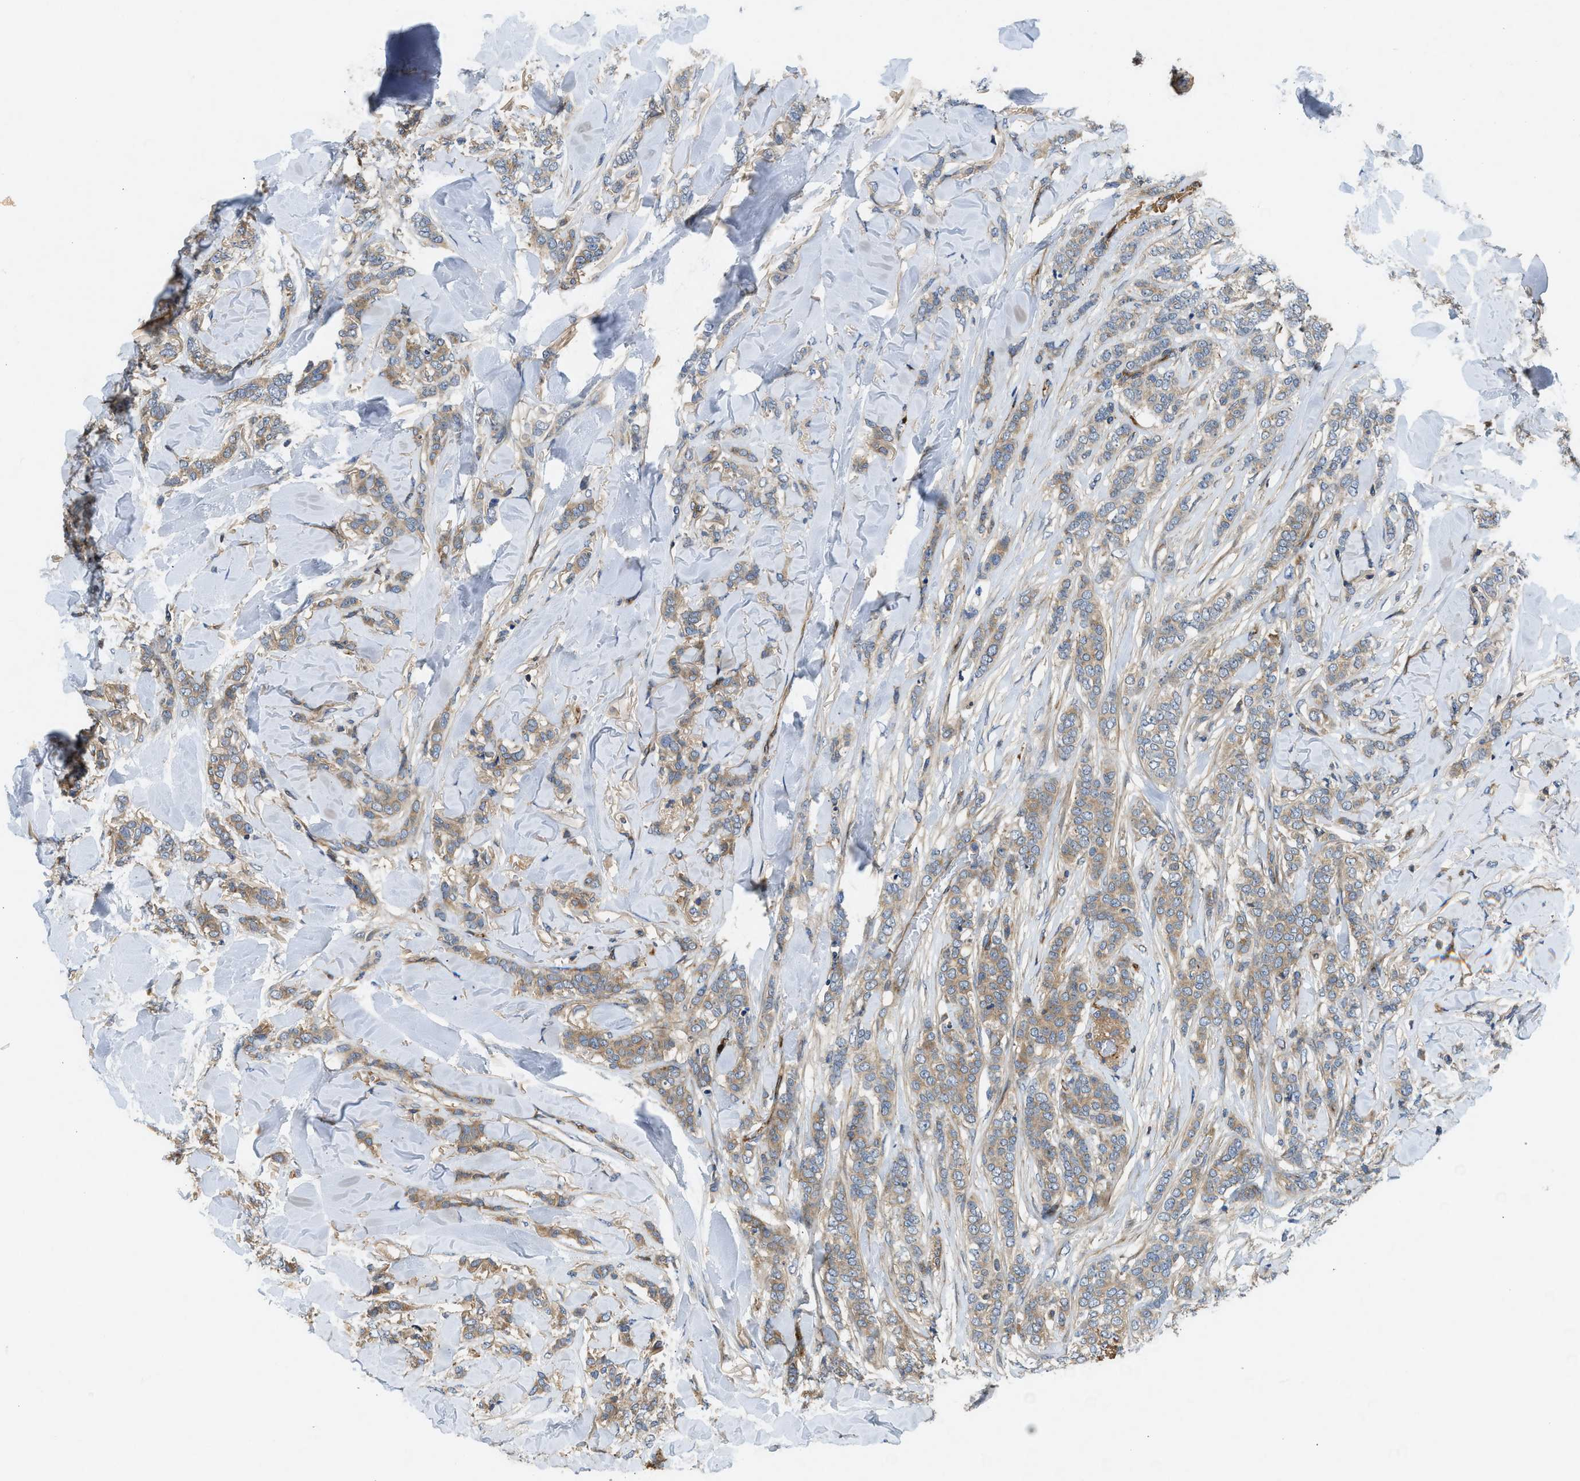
{"staining": {"intensity": "moderate", "quantity": ">75%", "location": "cytoplasmic/membranous"}, "tissue": "breast cancer", "cell_type": "Tumor cells", "image_type": "cancer", "snomed": [{"axis": "morphology", "description": "Lobular carcinoma"}, {"axis": "topography", "description": "Skin"}, {"axis": "topography", "description": "Breast"}], "caption": "A medium amount of moderate cytoplasmic/membranous positivity is present in approximately >75% of tumor cells in breast cancer tissue.", "gene": "NYNRIN", "patient": {"sex": "female", "age": 46}}